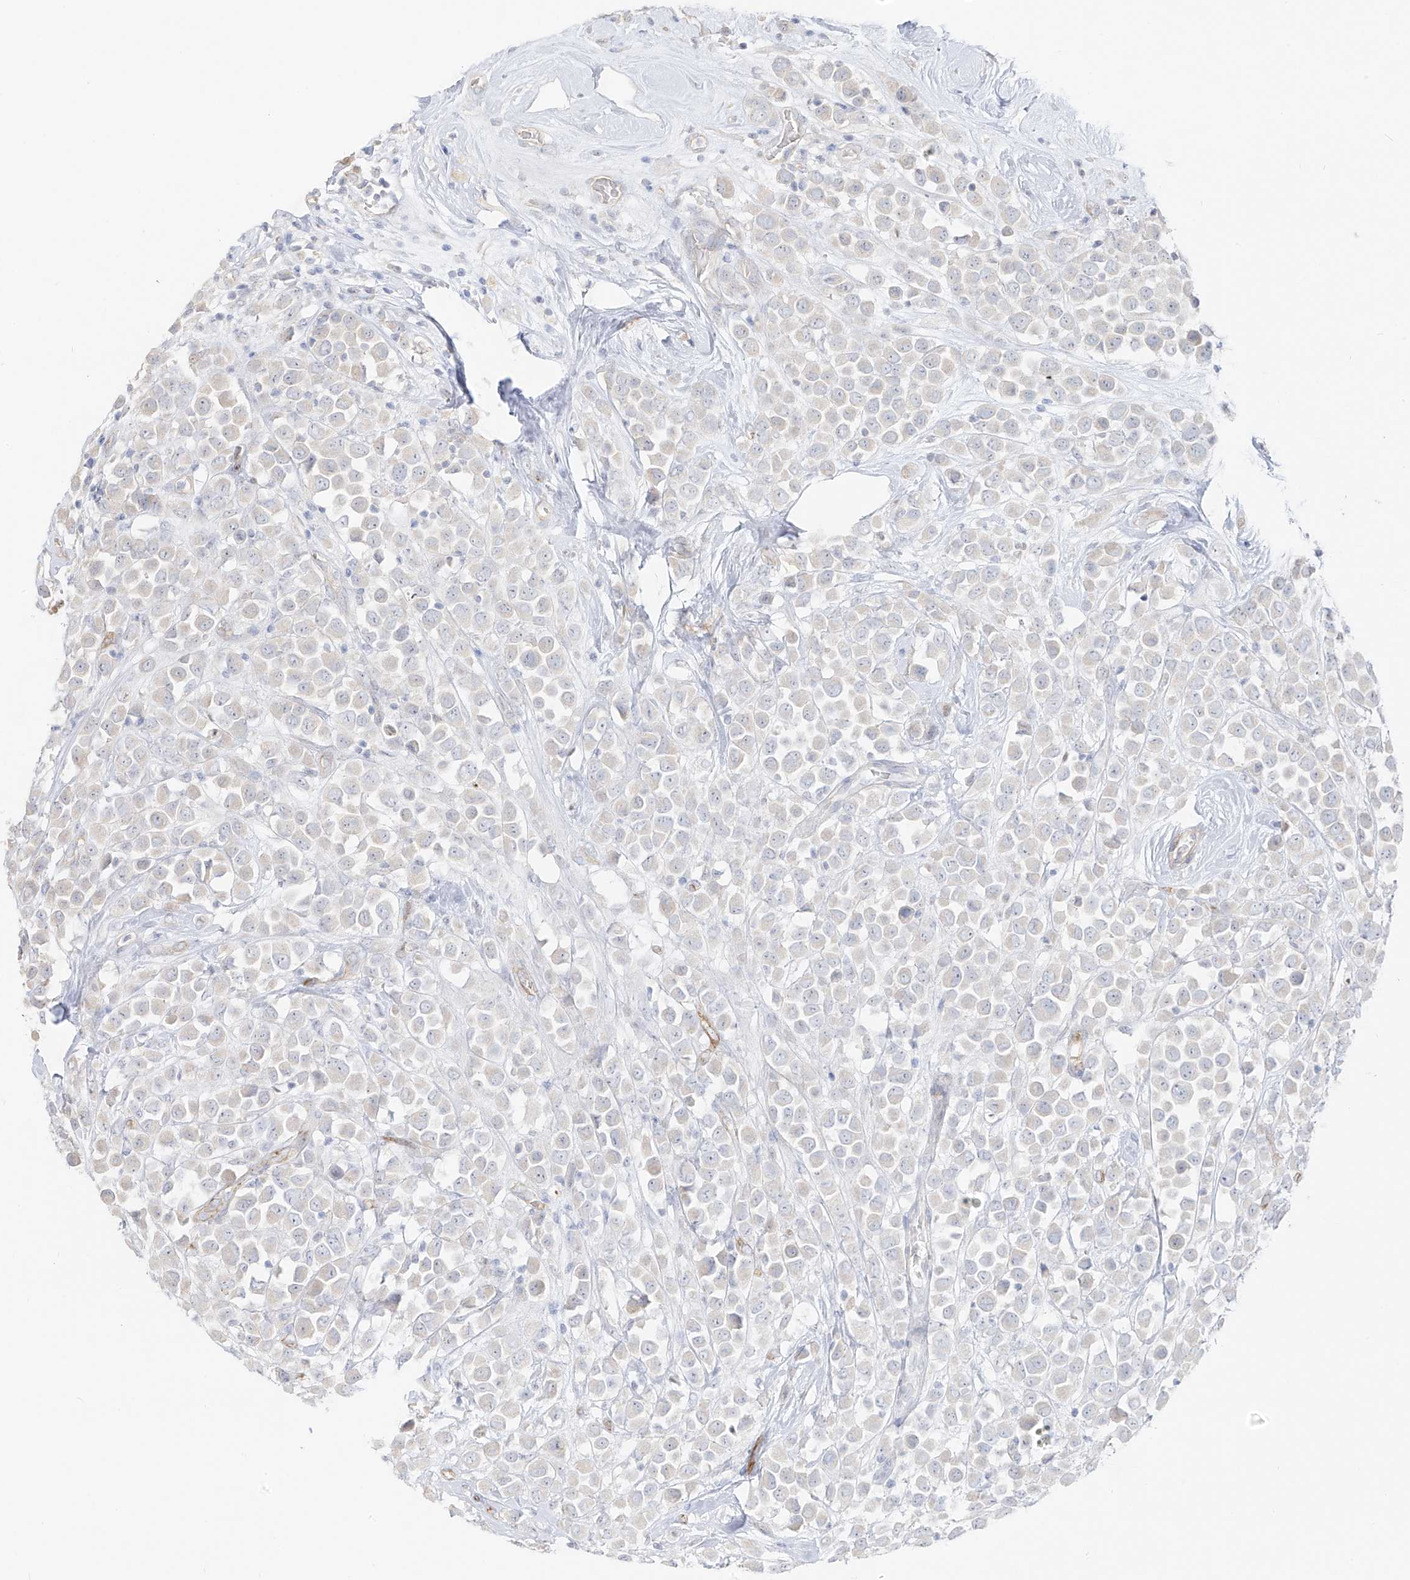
{"staining": {"intensity": "negative", "quantity": "none", "location": "none"}, "tissue": "breast cancer", "cell_type": "Tumor cells", "image_type": "cancer", "snomed": [{"axis": "morphology", "description": "Duct carcinoma"}, {"axis": "topography", "description": "Breast"}], "caption": "A high-resolution photomicrograph shows IHC staining of breast cancer (invasive ductal carcinoma), which displays no significant positivity in tumor cells.", "gene": "C11orf87", "patient": {"sex": "female", "age": 61}}